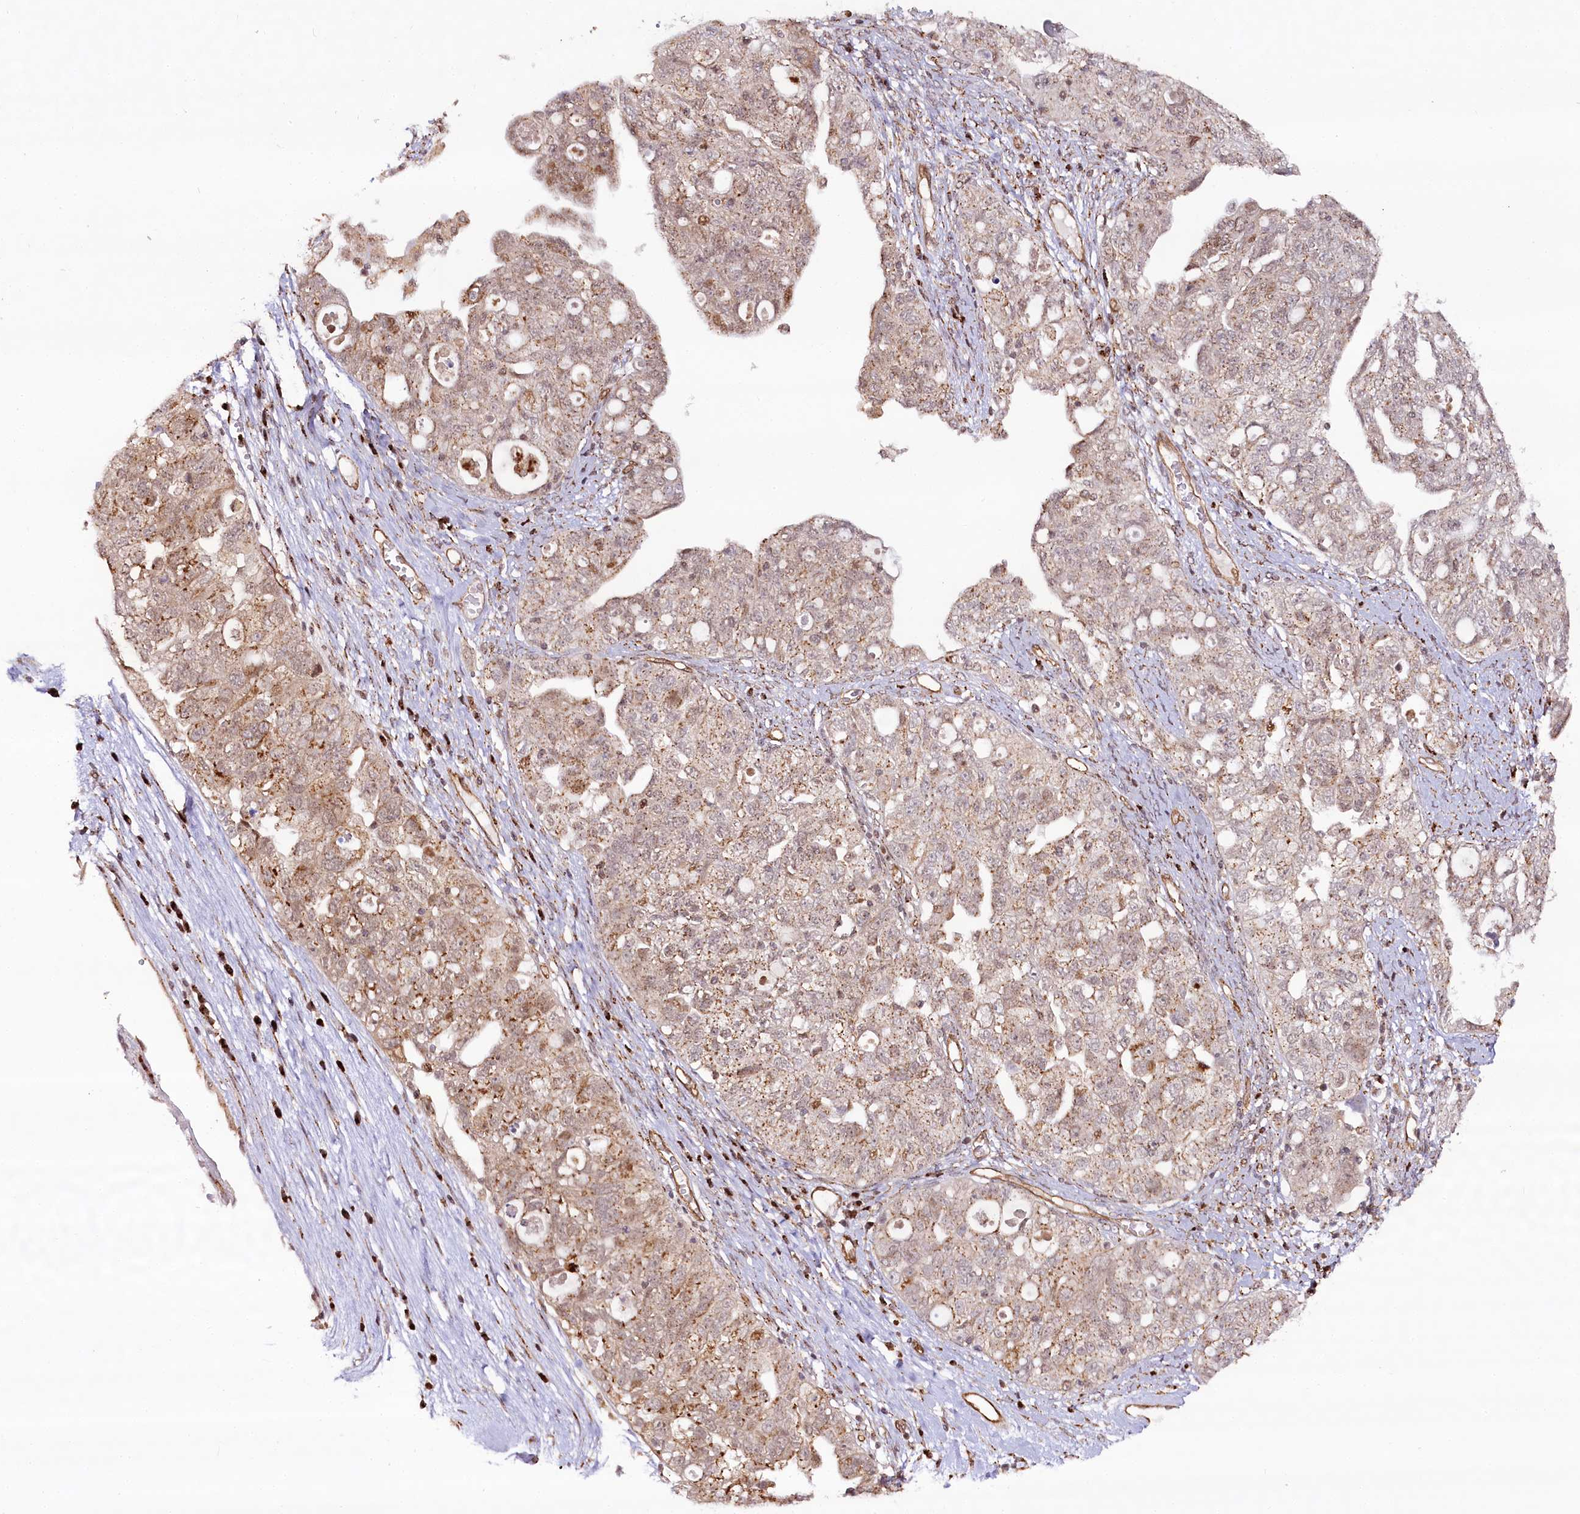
{"staining": {"intensity": "weak", "quantity": ">75%", "location": "cytoplasmic/membranous"}, "tissue": "ovarian cancer", "cell_type": "Tumor cells", "image_type": "cancer", "snomed": [{"axis": "morphology", "description": "Carcinoma, NOS"}, {"axis": "morphology", "description": "Cystadenocarcinoma, serous, NOS"}, {"axis": "topography", "description": "Ovary"}], "caption": "A low amount of weak cytoplasmic/membranous expression is seen in approximately >75% of tumor cells in ovarian cancer (carcinoma) tissue.", "gene": "COPG1", "patient": {"sex": "female", "age": 69}}